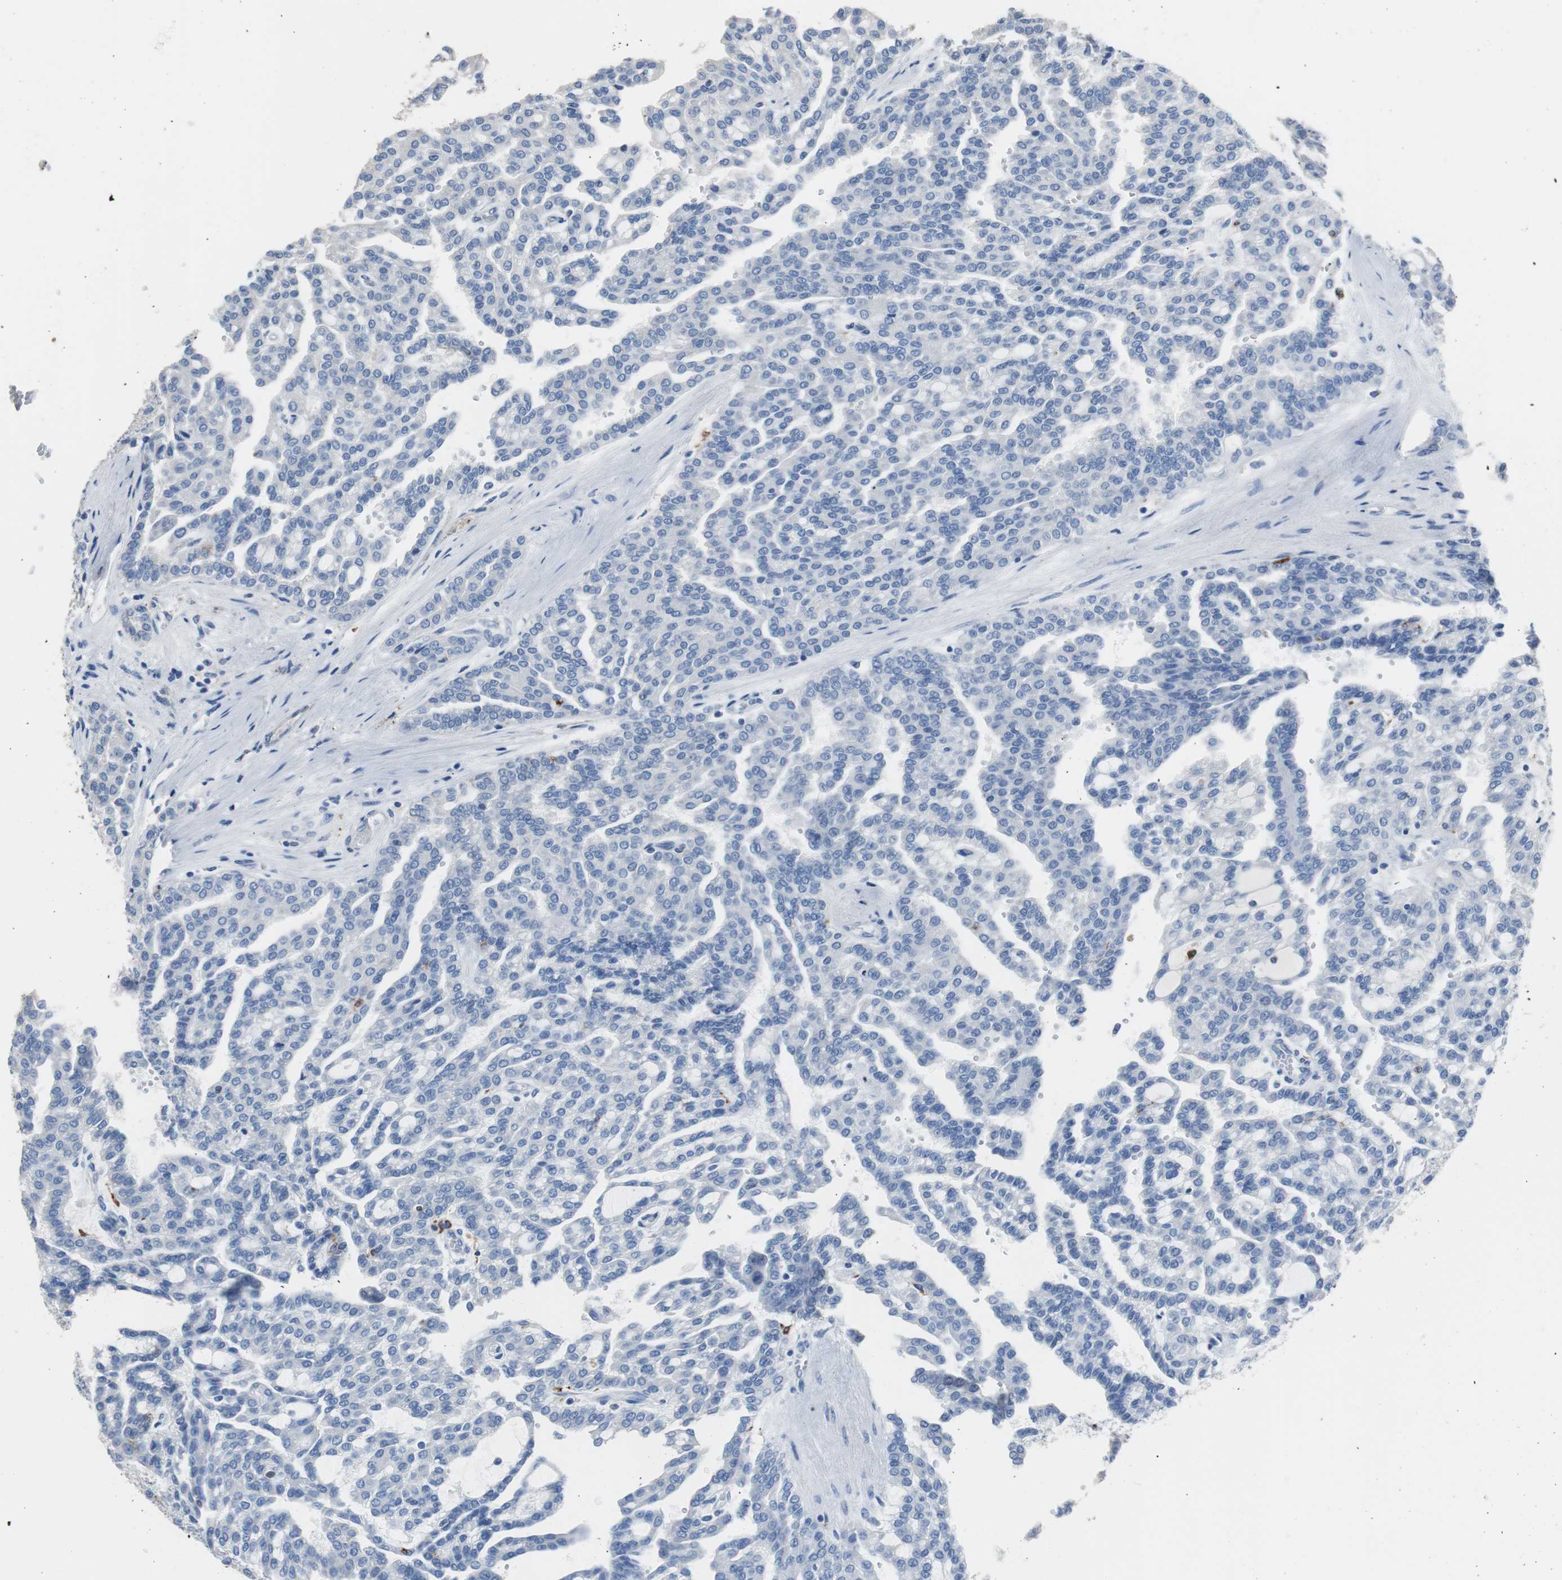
{"staining": {"intensity": "negative", "quantity": "none", "location": "none"}, "tissue": "renal cancer", "cell_type": "Tumor cells", "image_type": "cancer", "snomed": [{"axis": "morphology", "description": "Adenocarcinoma, NOS"}, {"axis": "topography", "description": "Kidney"}], "caption": "The histopathology image demonstrates no significant positivity in tumor cells of renal cancer.", "gene": "FCGR2B", "patient": {"sex": "male", "age": 63}}